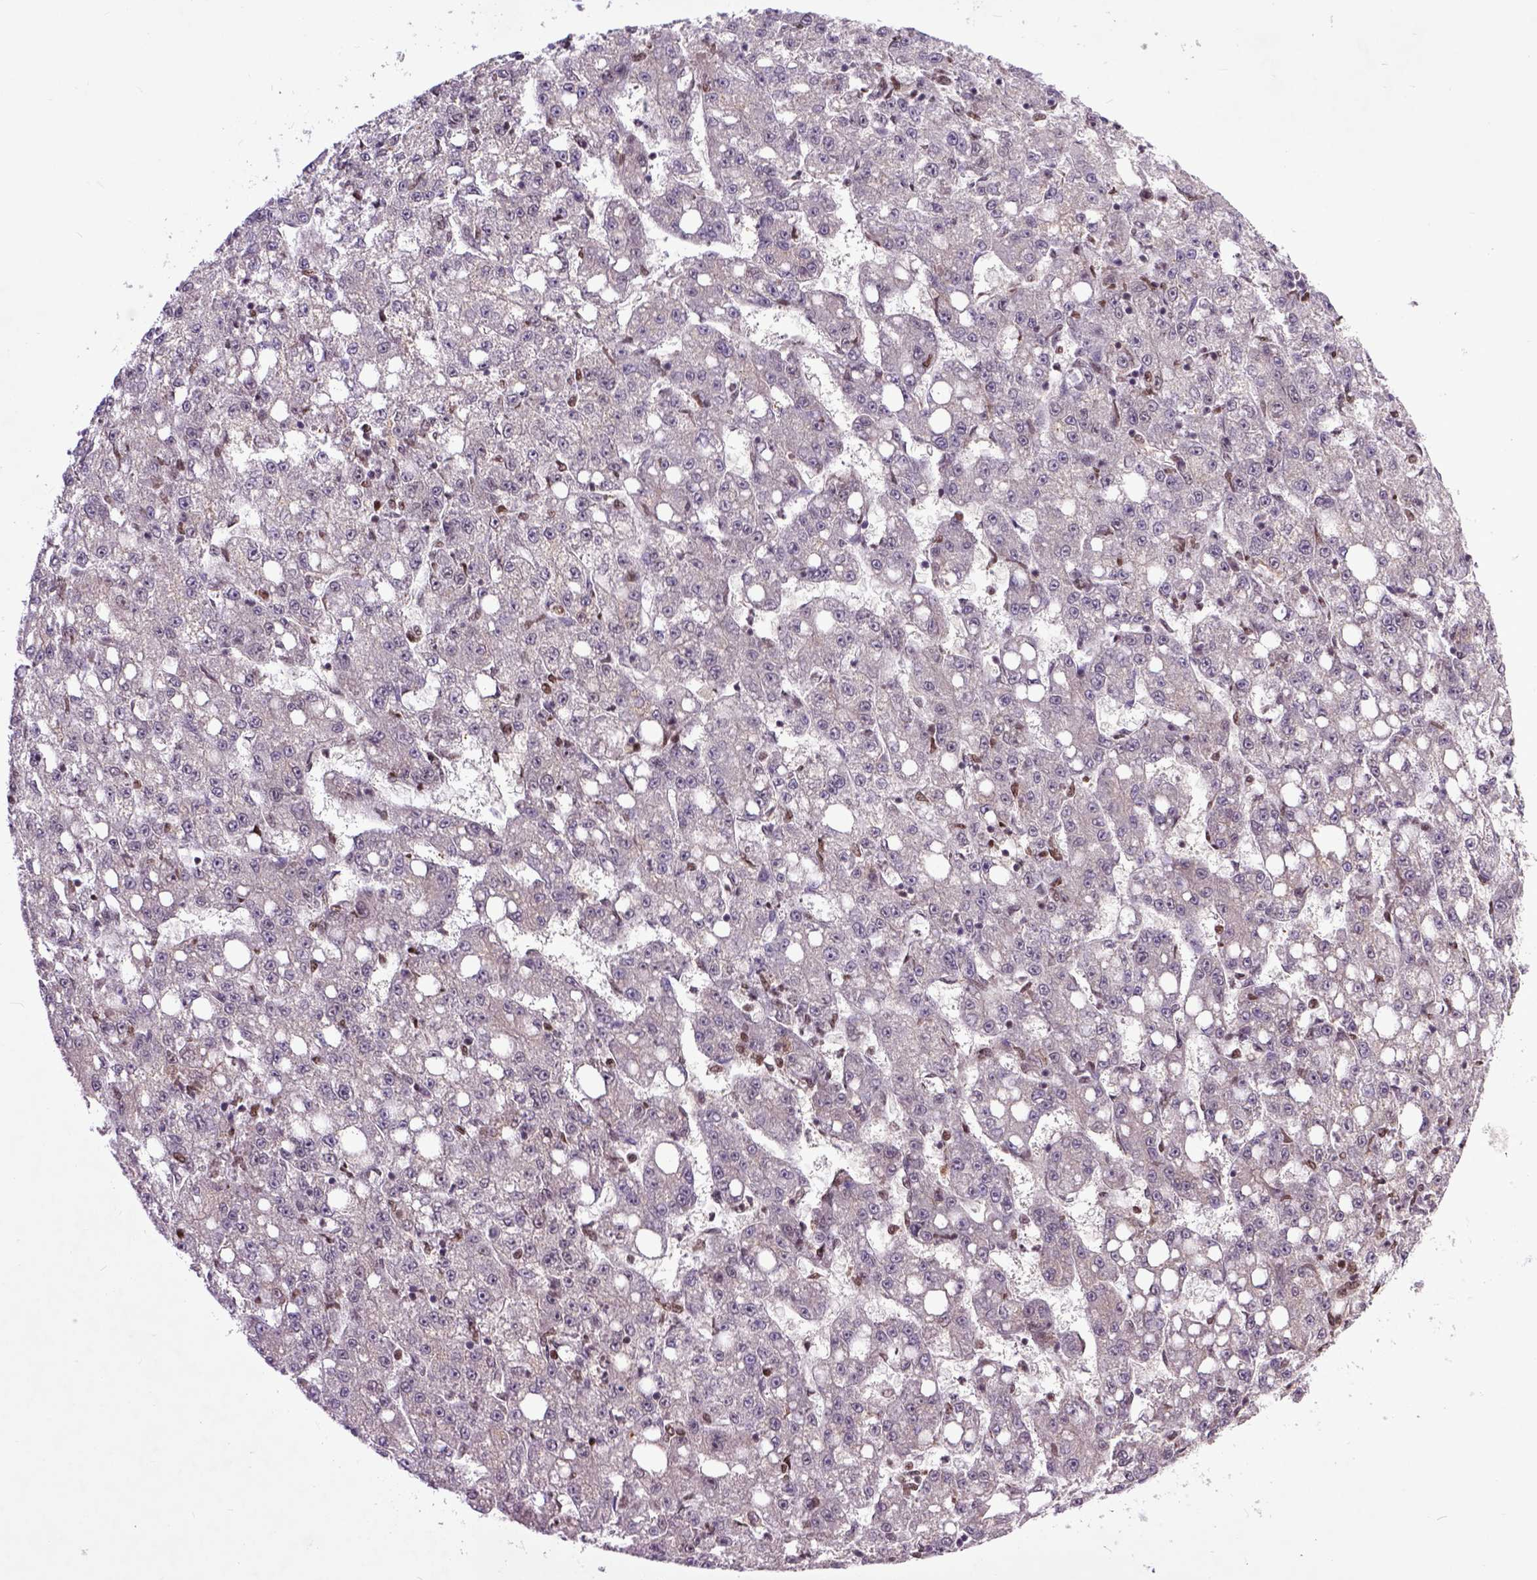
{"staining": {"intensity": "negative", "quantity": "none", "location": "none"}, "tissue": "liver cancer", "cell_type": "Tumor cells", "image_type": "cancer", "snomed": [{"axis": "morphology", "description": "Carcinoma, Hepatocellular, NOS"}, {"axis": "topography", "description": "Liver"}], "caption": "Tumor cells are negative for protein expression in human liver hepatocellular carcinoma.", "gene": "RCC2", "patient": {"sex": "female", "age": 65}}